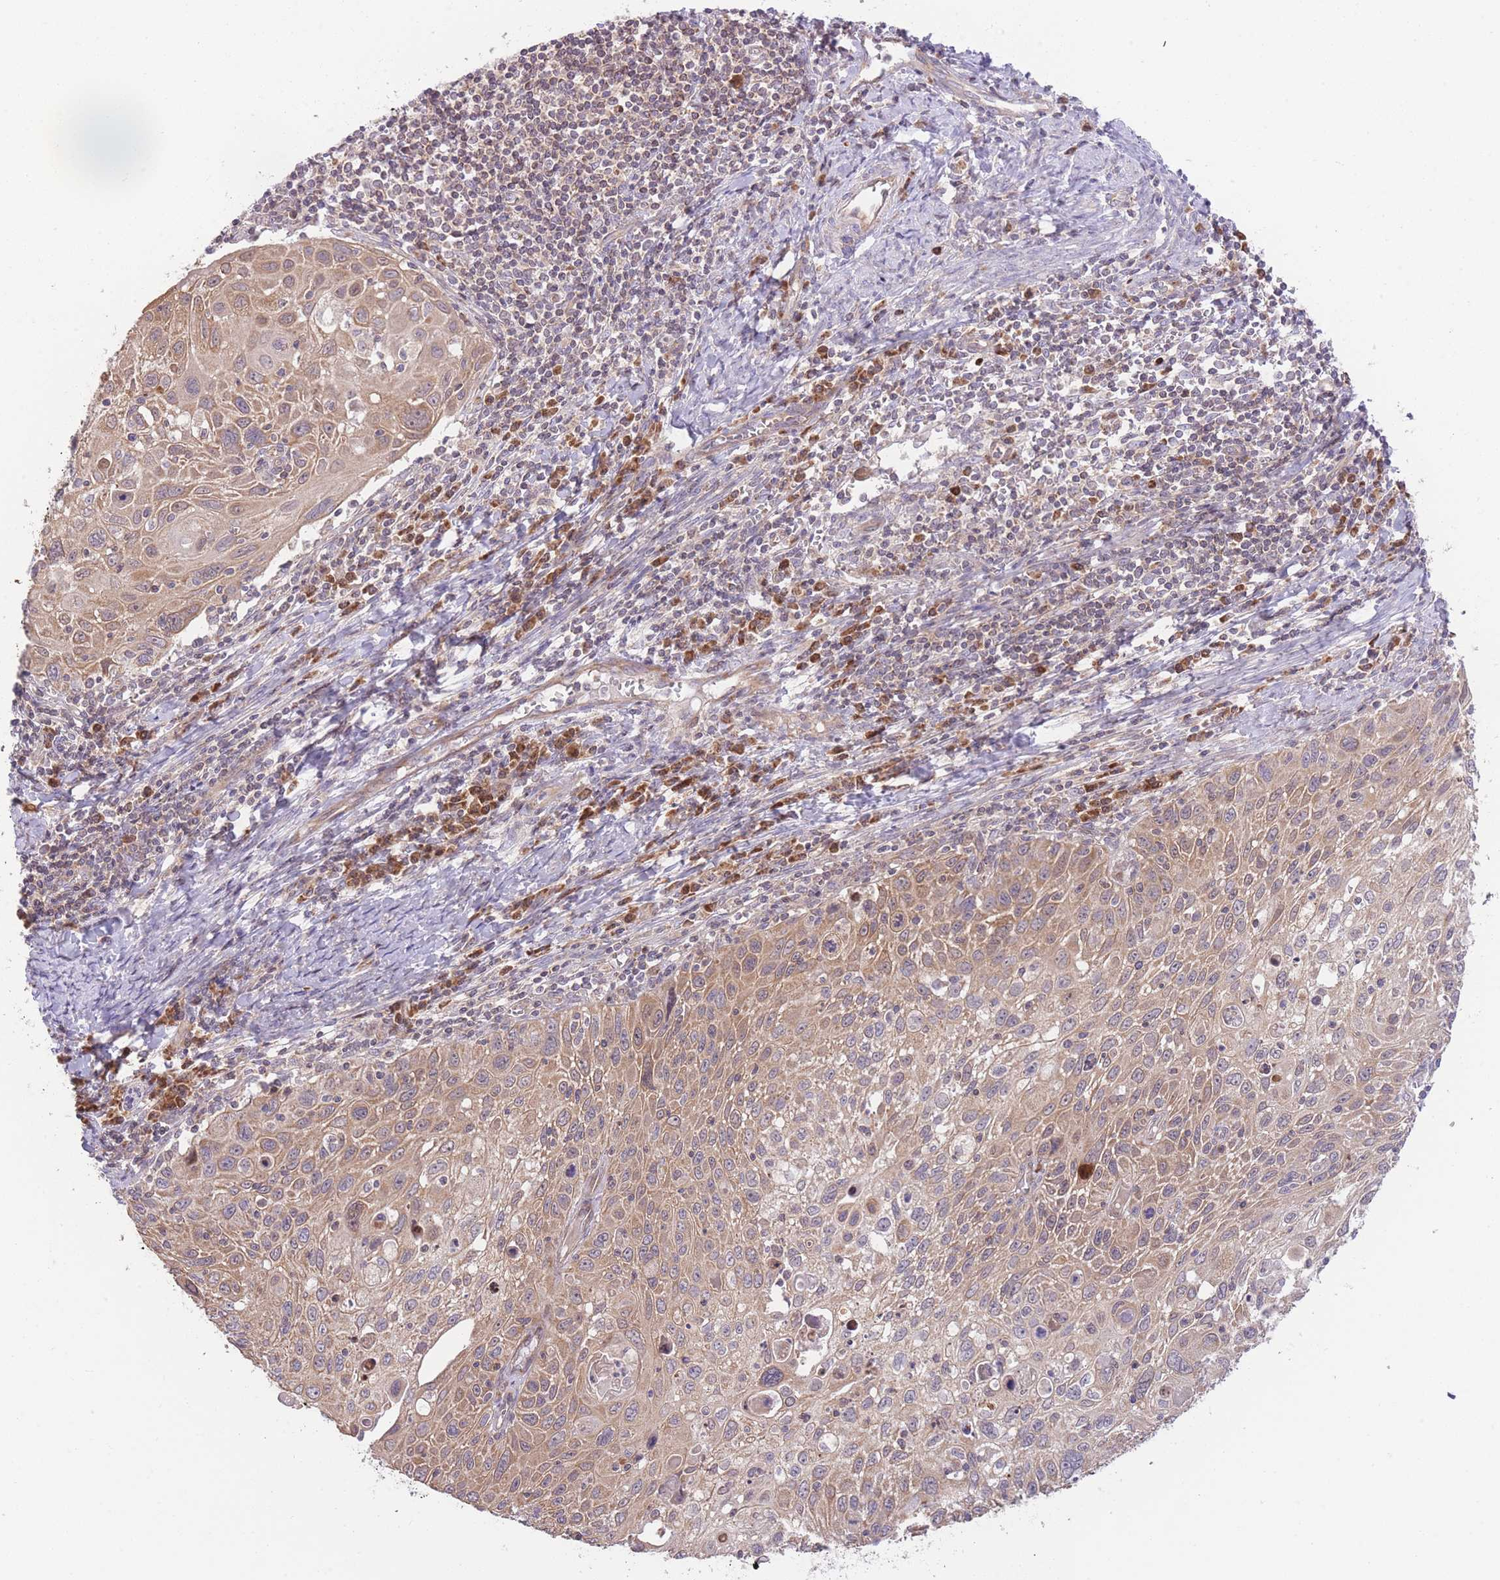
{"staining": {"intensity": "moderate", "quantity": "25%-75%", "location": "cytoplasmic/membranous"}, "tissue": "cervical cancer", "cell_type": "Tumor cells", "image_type": "cancer", "snomed": [{"axis": "morphology", "description": "Squamous cell carcinoma, NOS"}, {"axis": "topography", "description": "Cervix"}], "caption": "Human cervical cancer stained with a brown dye displays moderate cytoplasmic/membranous positive expression in approximately 25%-75% of tumor cells.", "gene": "BOLA2B", "patient": {"sex": "female", "age": 70}}